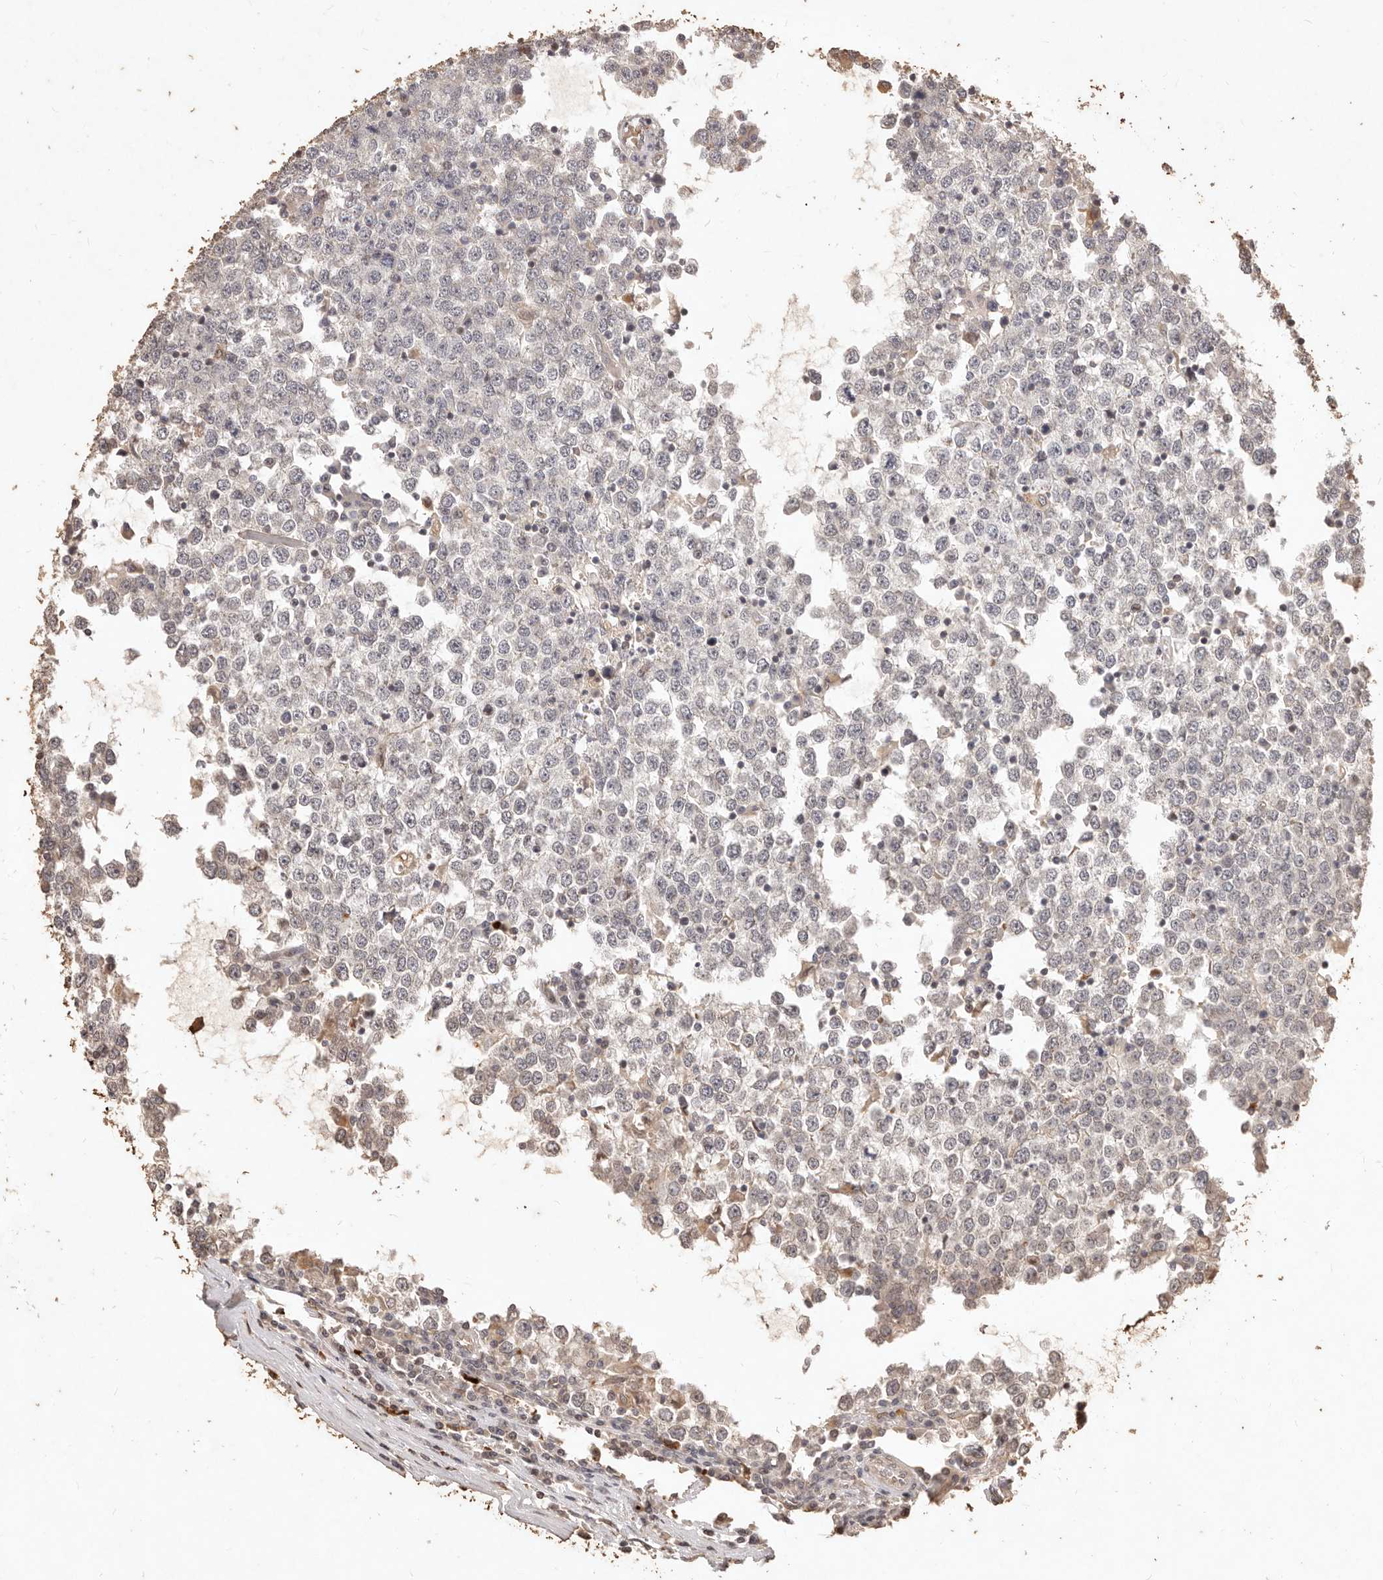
{"staining": {"intensity": "negative", "quantity": "none", "location": "none"}, "tissue": "testis cancer", "cell_type": "Tumor cells", "image_type": "cancer", "snomed": [{"axis": "morphology", "description": "Seminoma, NOS"}, {"axis": "topography", "description": "Testis"}], "caption": "A histopathology image of human seminoma (testis) is negative for staining in tumor cells.", "gene": "KIF9", "patient": {"sex": "male", "age": 65}}